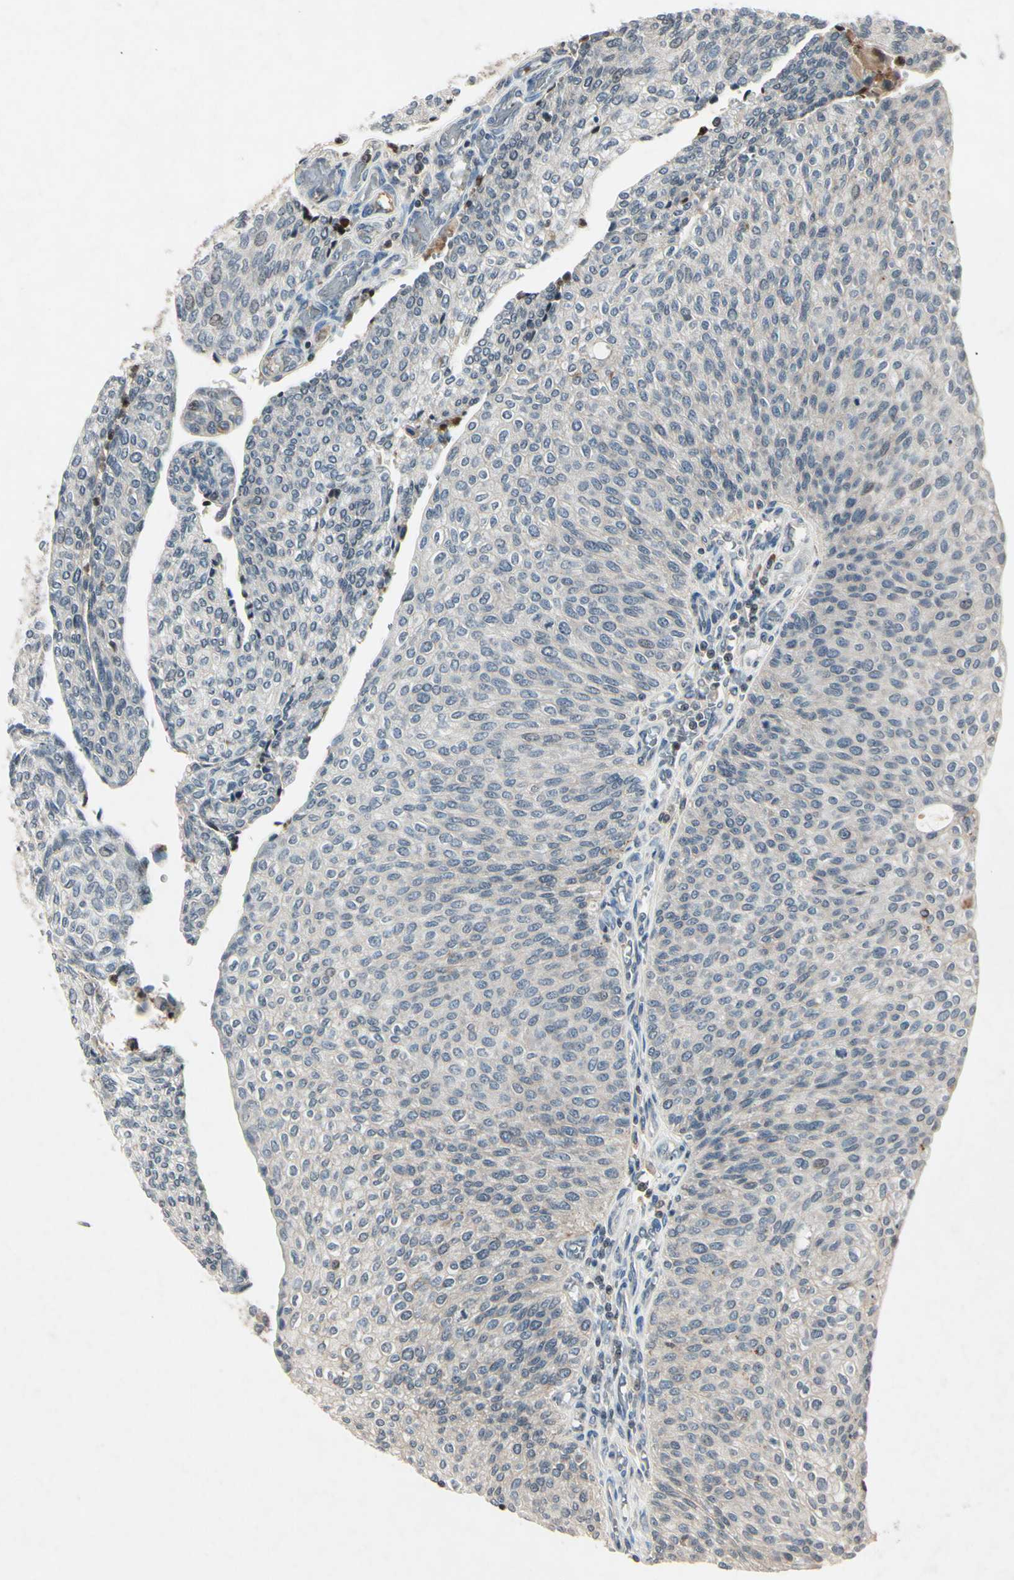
{"staining": {"intensity": "negative", "quantity": "none", "location": "none"}, "tissue": "urothelial cancer", "cell_type": "Tumor cells", "image_type": "cancer", "snomed": [{"axis": "morphology", "description": "Urothelial carcinoma, Low grade"}, {"axis": "topography", "description": "Urinary bladder"}], "caption": "This histopathology image is of urothelial carcinoma (low-grade) stained with immunohistochemistry (IHC) to label a protein in brown with the nuclei are counter-stained blue. There is no positivity in tumor cells.", "gene": "AEBP1", "patient": {"sex": "female", "age": 79}}